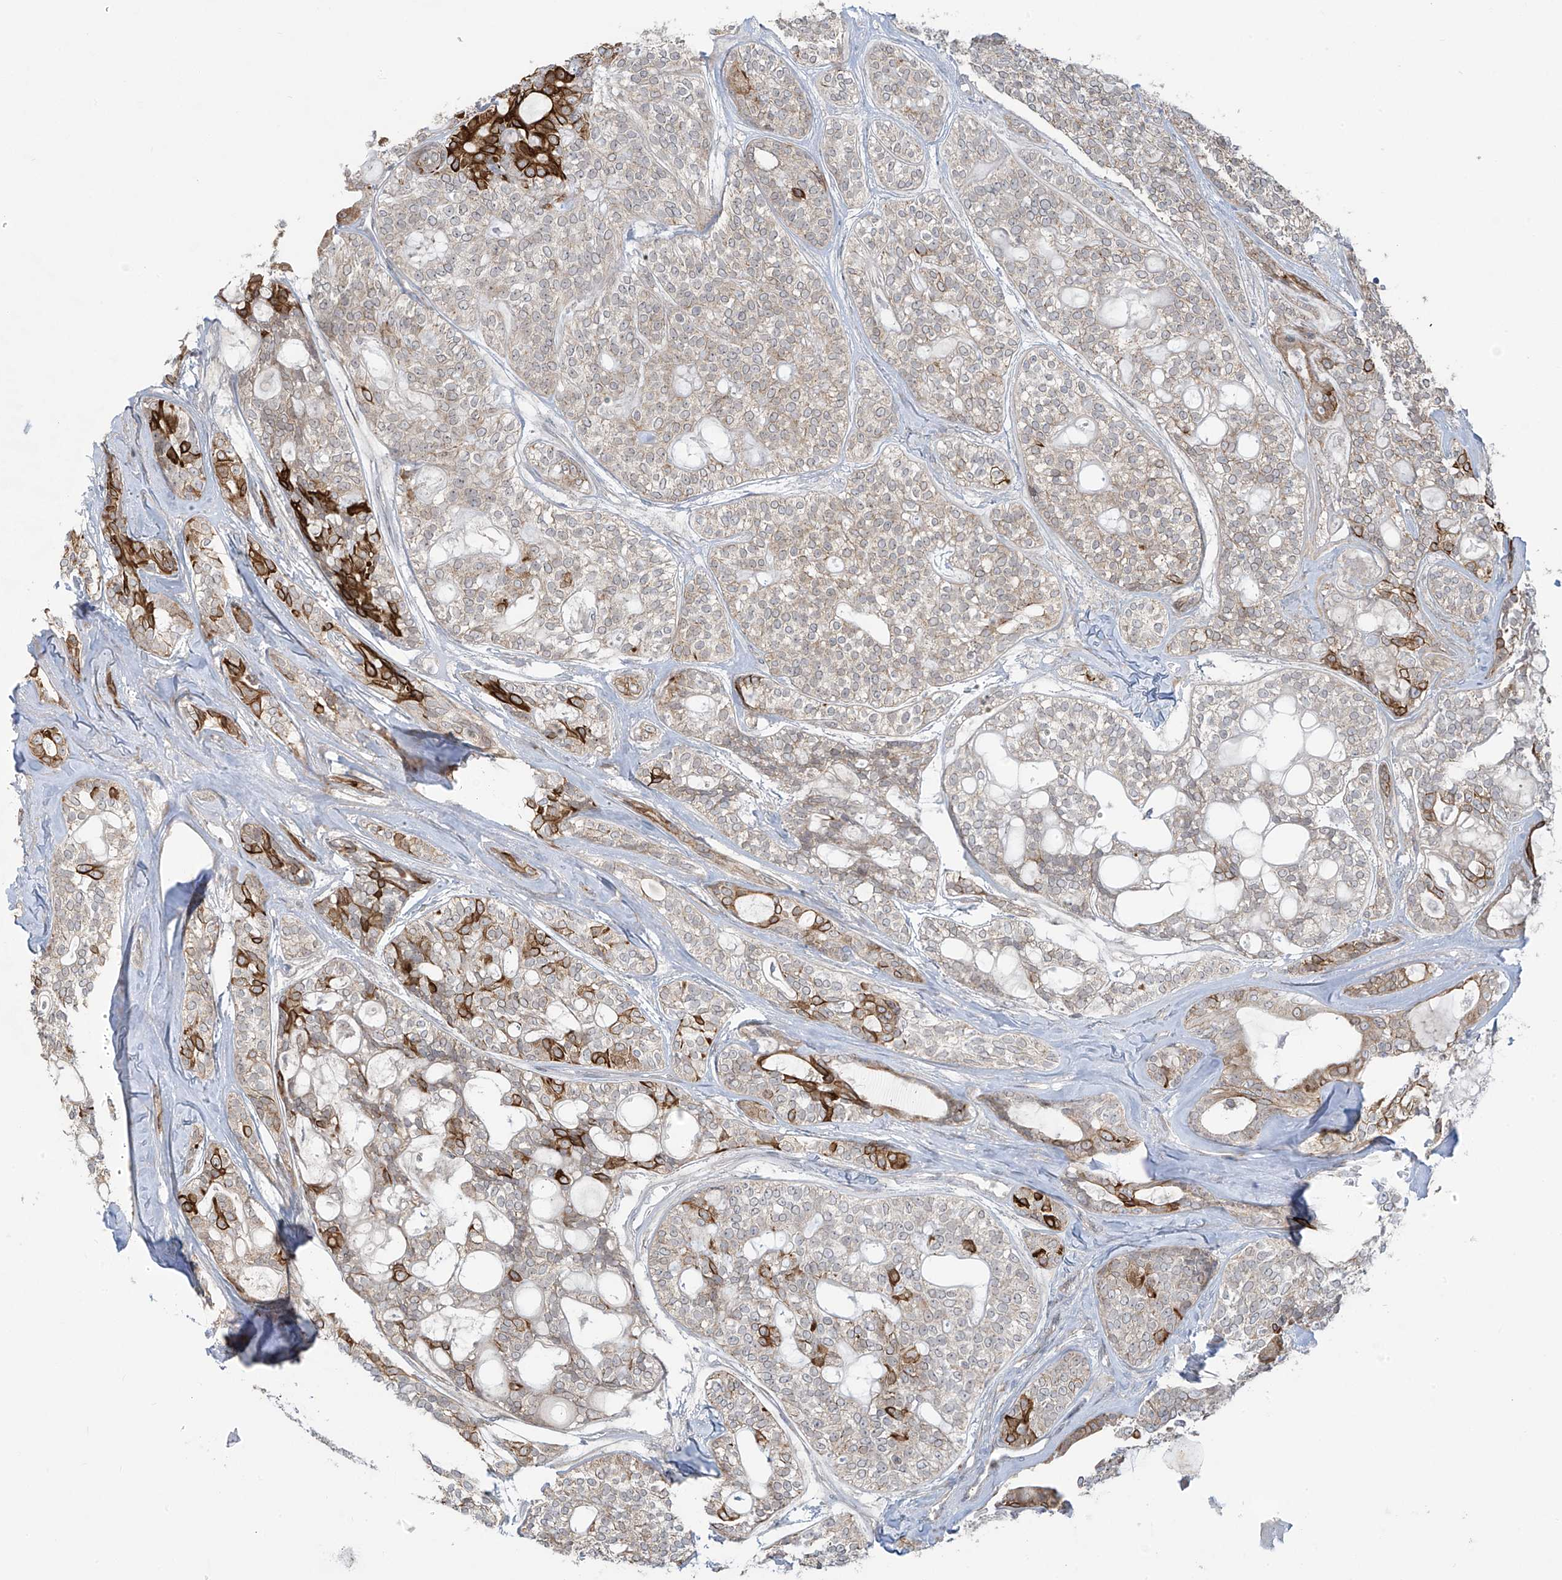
{"staining": {"intensity": "strong", "quantity": "<25%", "location": "cytoplasmic/membranous"}, "tissue": "head and neck cancer", "cell_type": "Tumor cells", "image_type": "cancer", "snomed": [{"axis": "morphology", "description": "Adenocarcinoma, NOS"}, {"axis": "topography", "description": "Head-Neck"}], "caption": "A medium amount of strong cytoplasmic/membranous staining is seen in about <25% of tumor cells in head and neck cancer tissue.", "gene": "HDDC2", "patient": {"sex": "male", "age": 66}}